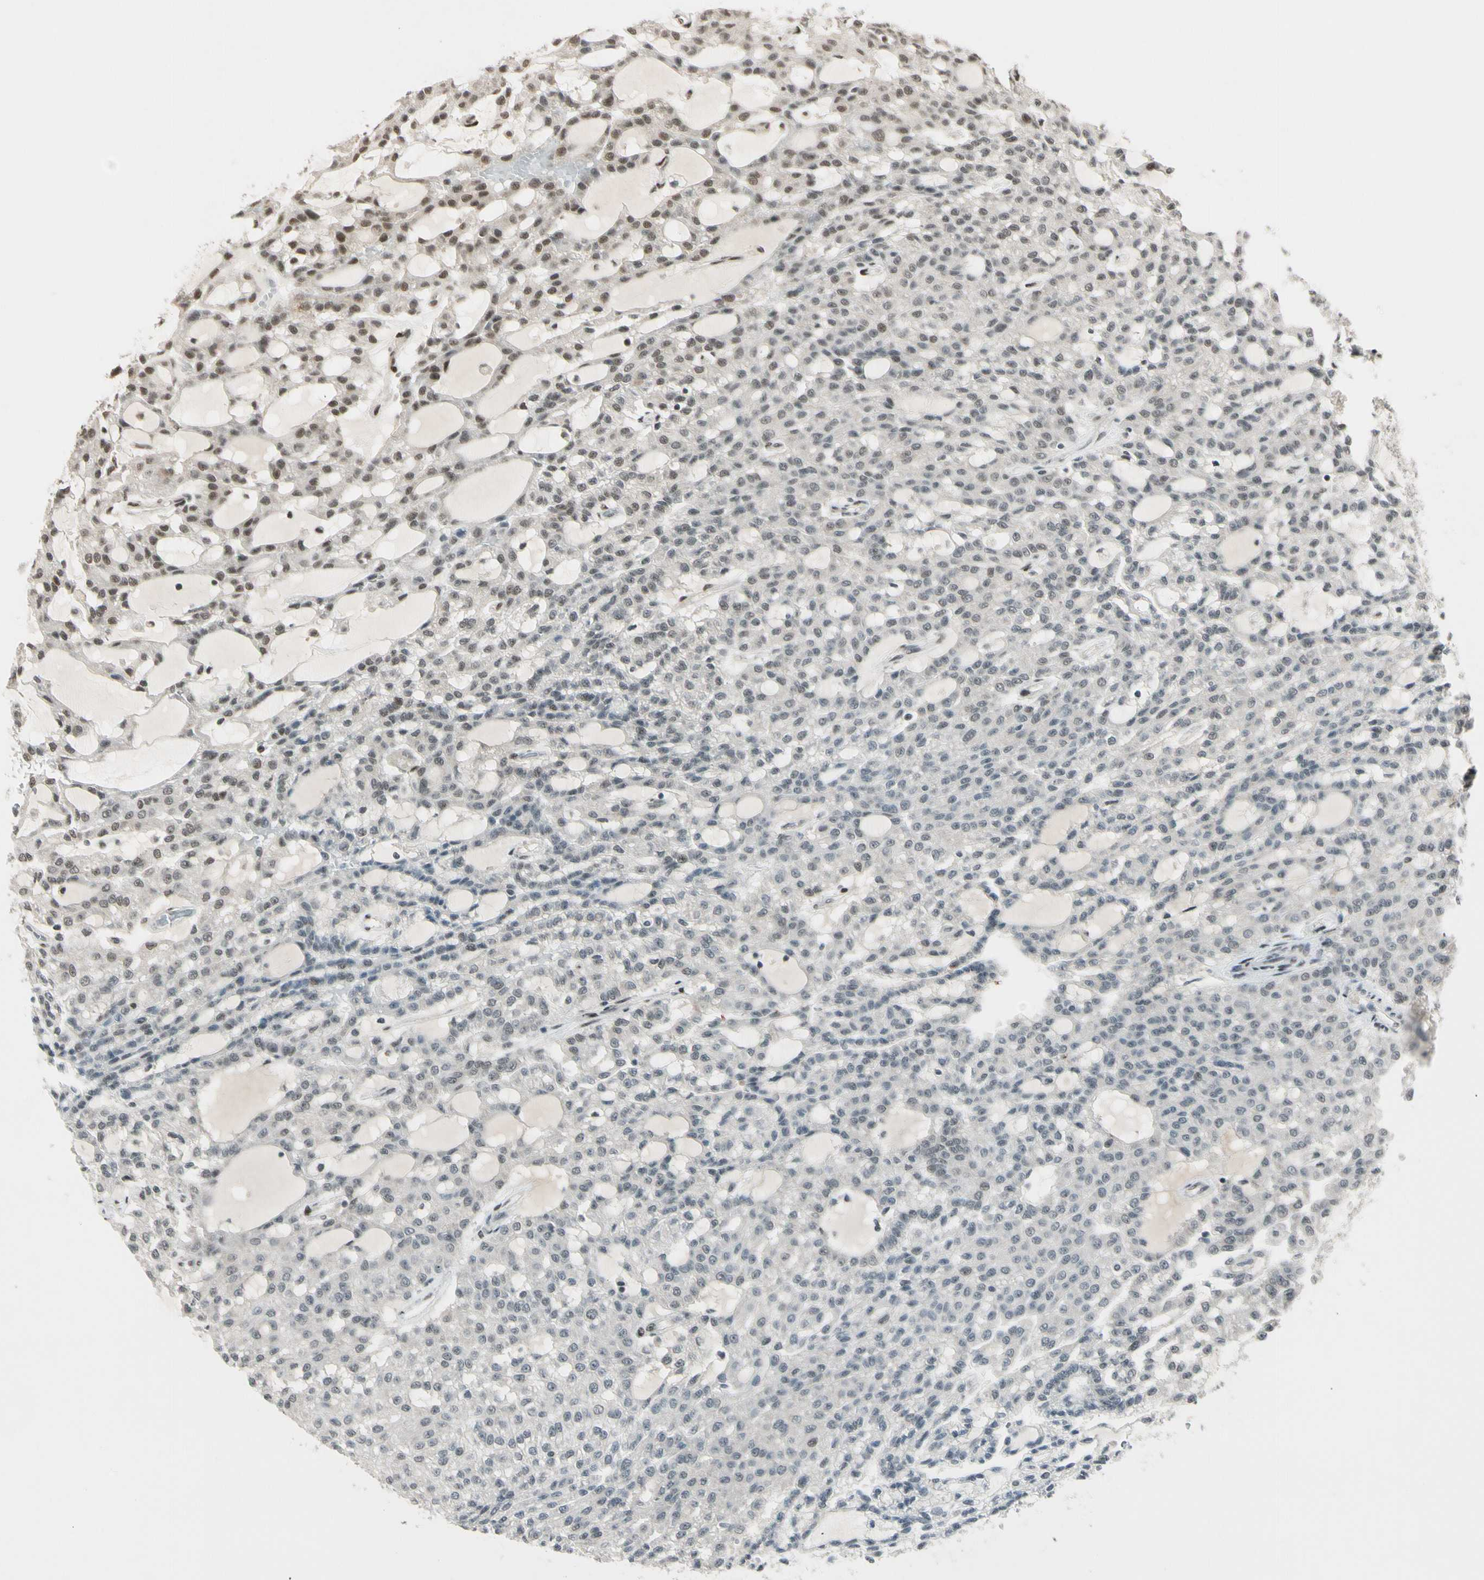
{"staining": {"intensity": "moderate", "quantity": "<25%", "location": "nuclear"}, "tissue": "renal cancer", "cell_type": "Tumor cells", "image_type": "cancer", "snomed": [{"axis": "morphology", "description": "Adenocarcinoma, NOS"}, {"axis": "topography", "description": "Kidney"}], "caption": "A low amount of moderate nuclear expression is appreciated in about <25% of tumor cells in renal cancer tissue. The protein is shown in brown color, while the nuclei are stained blue.", "gene": "CHAMP1", "patient": {"sex": "male", "age": 63}}